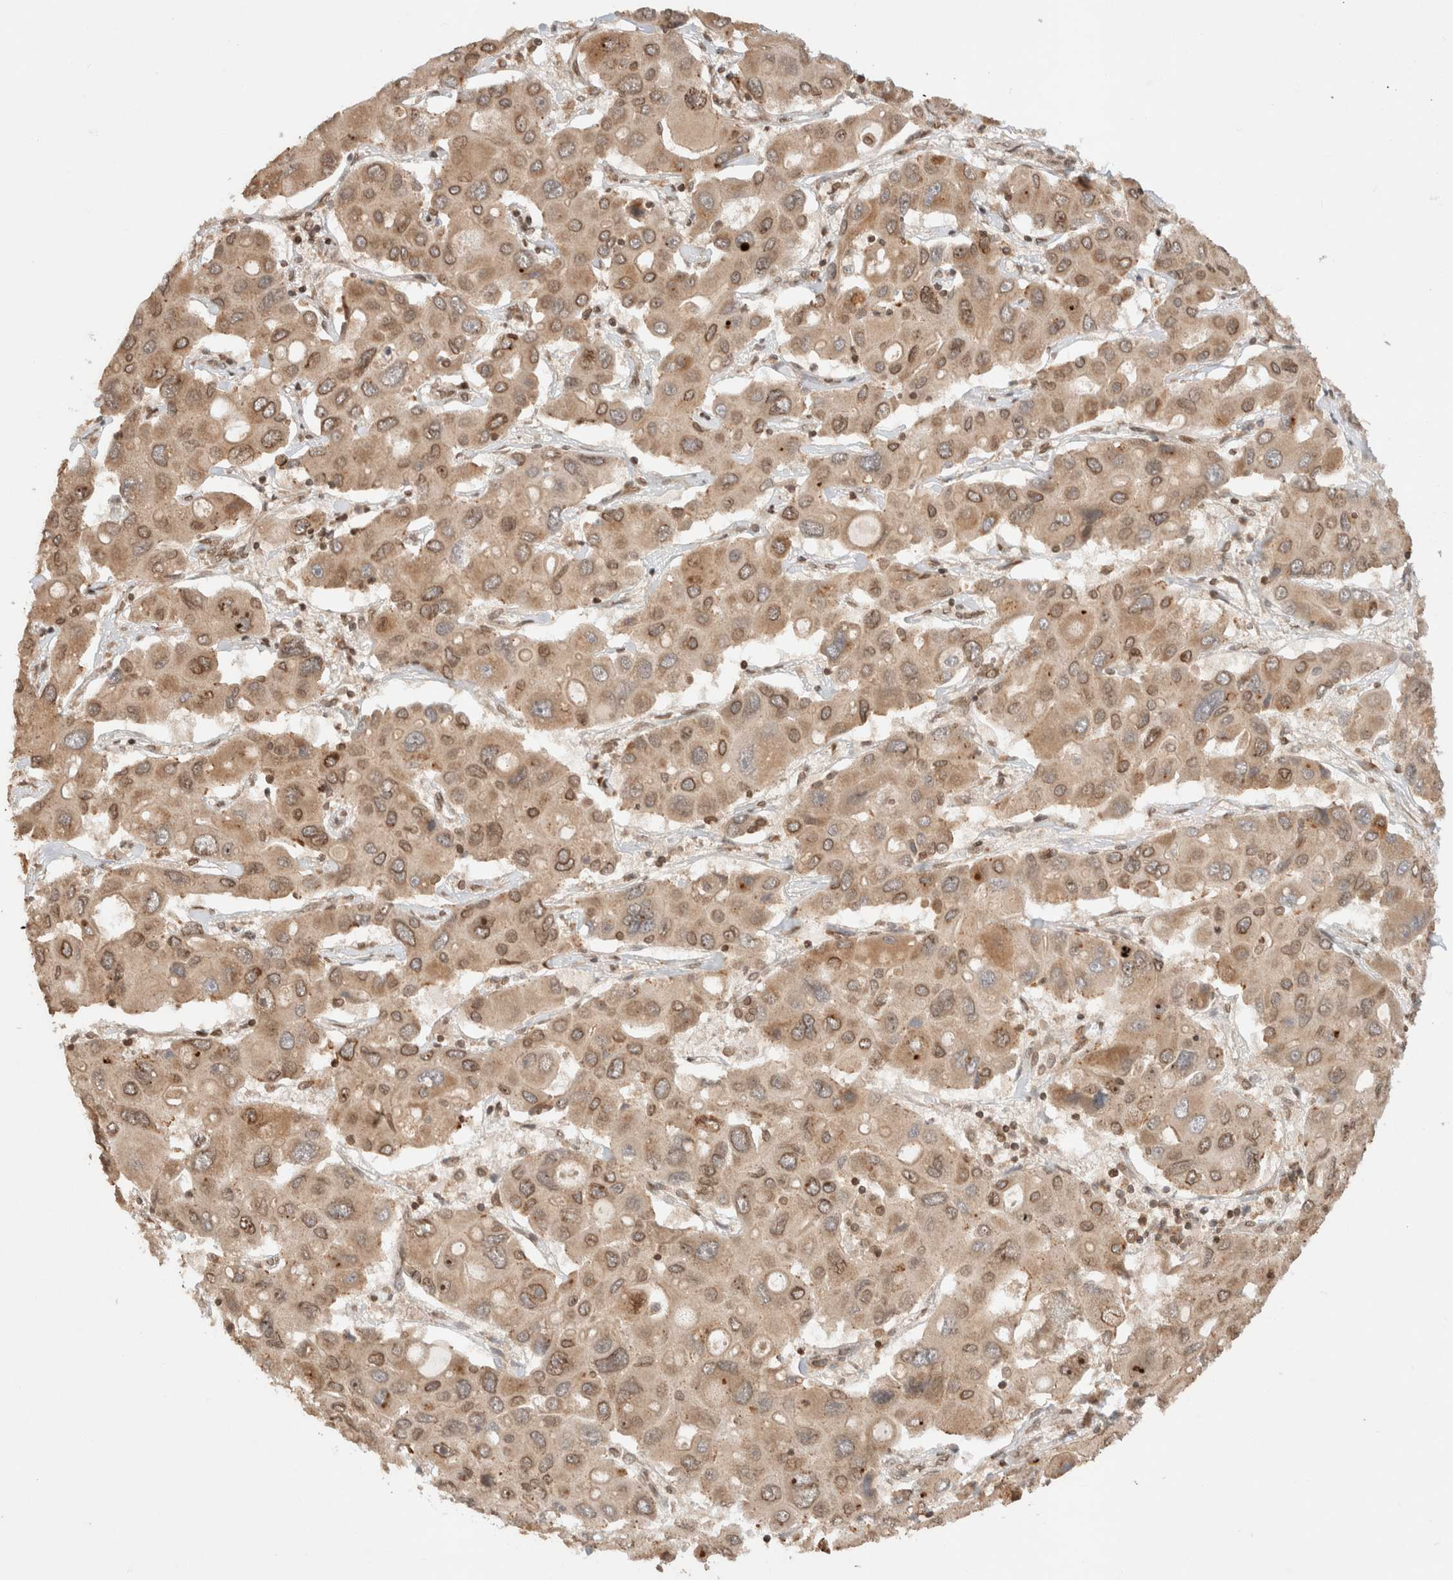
{"staining": {"intensity": "moderate", "quantity": ">75%", "location": "cytoplasmic/membranous,nuclear"}, "tissue": "liver cancer", "cell_type": "Tumor cells", "image_type": "cancer", "snomed": [{"axis": "morphology", "description": "Cholangiocarcinoma"}, {"axis": "topography", "description": "Liver"}], "caption": "A medium amount of moderate cytoplasmic/membranous and nuclear positivity is identified in about >75% of tumor cells in cholangiocarcinoma (liver) tissue.", "gene": "TPR", "patient": {"sex": "male", "age": 67}}